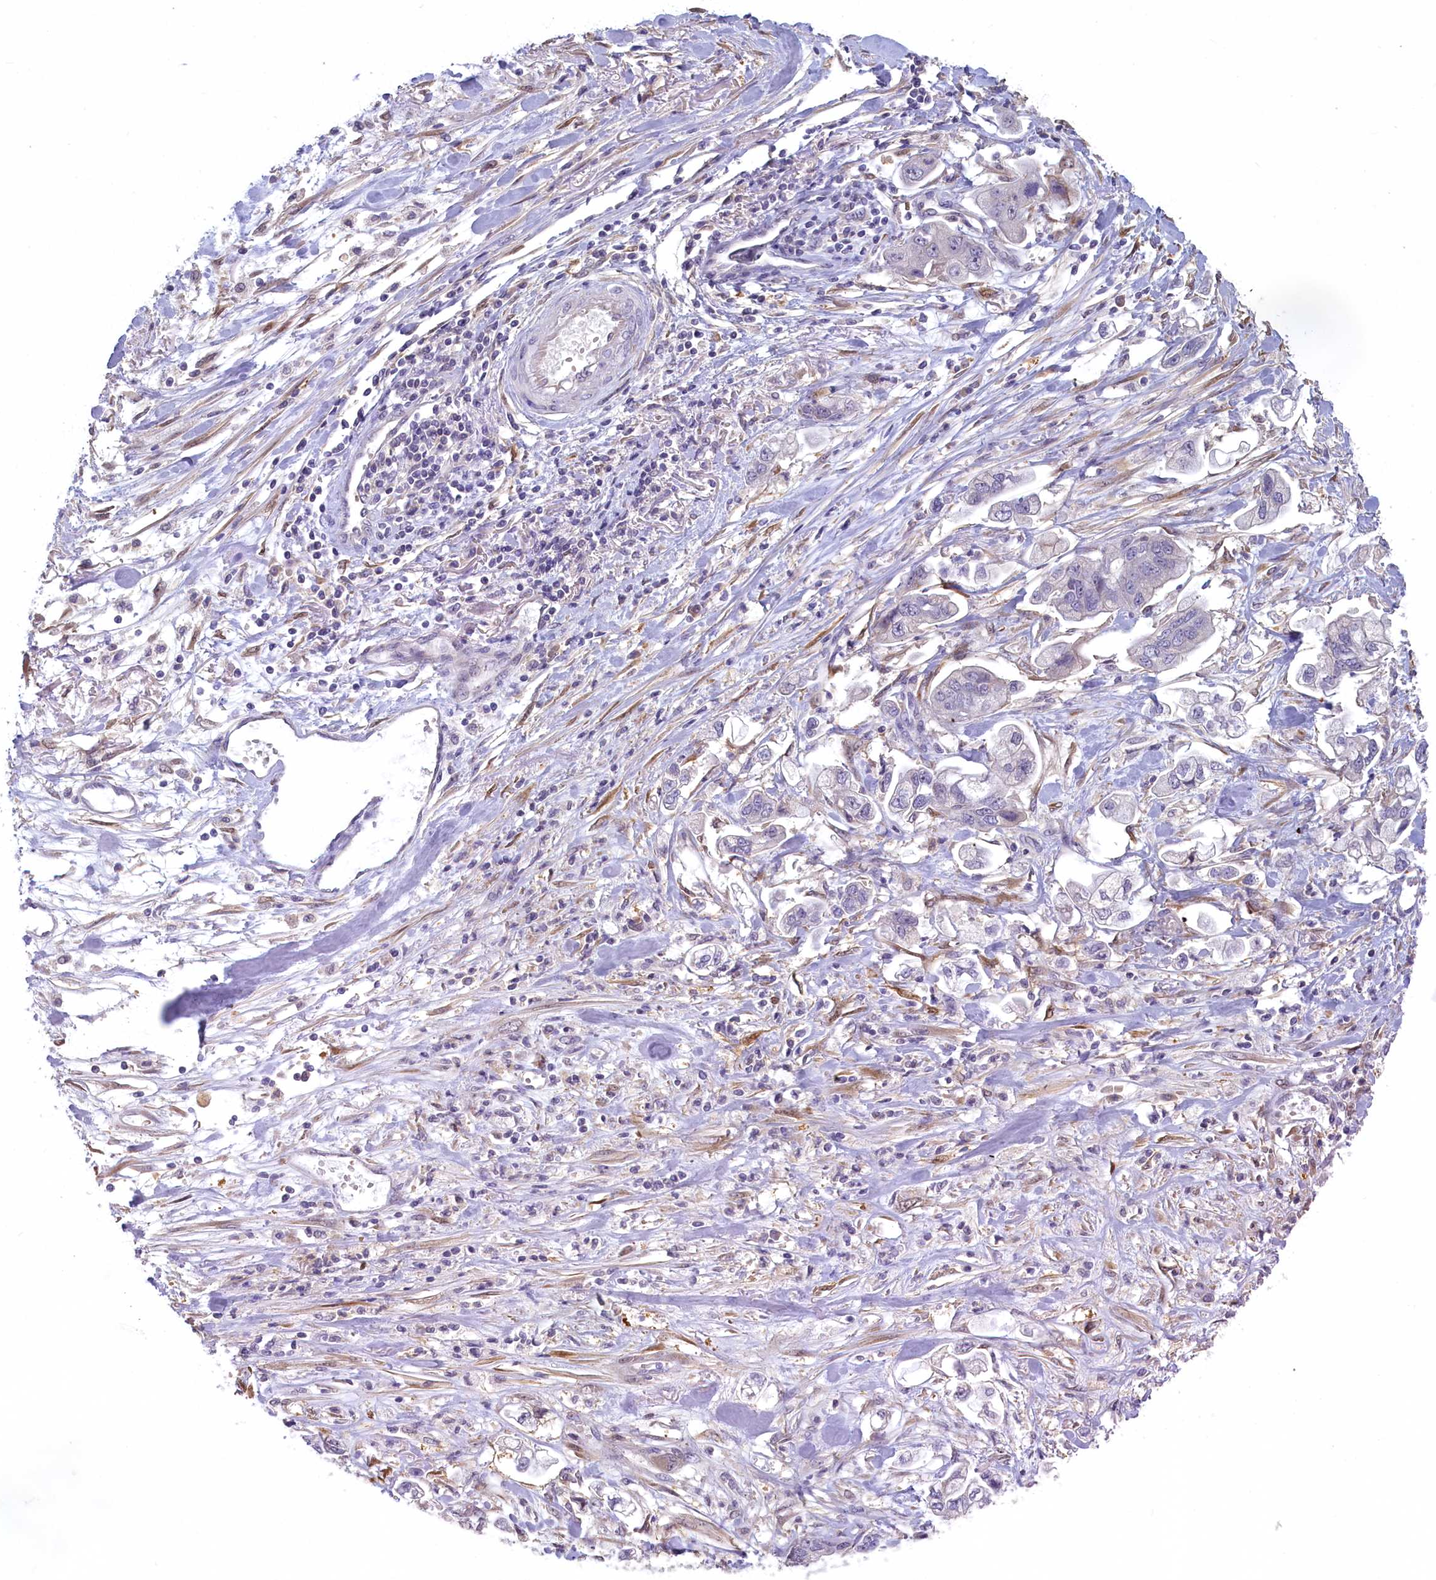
{"staining": {"intensity": "negative", "quantity": "none", "location": "none"}, "tissue": "stomach cancer", "cell_type": "Tumor cells", "image_type": "cancer", "snomed": [{"axis": "morphology", "description": "Adenocarcinoma, NOS"}, {"axis": "topography", "description": "Stomach"}], "caption": "Histopathology image shows no significant protein positivity in tumor cells of stomach cancer (adenocarcinoma).", "gene": "UCHL3", "patient": {"sex": "male", "age": 62}}